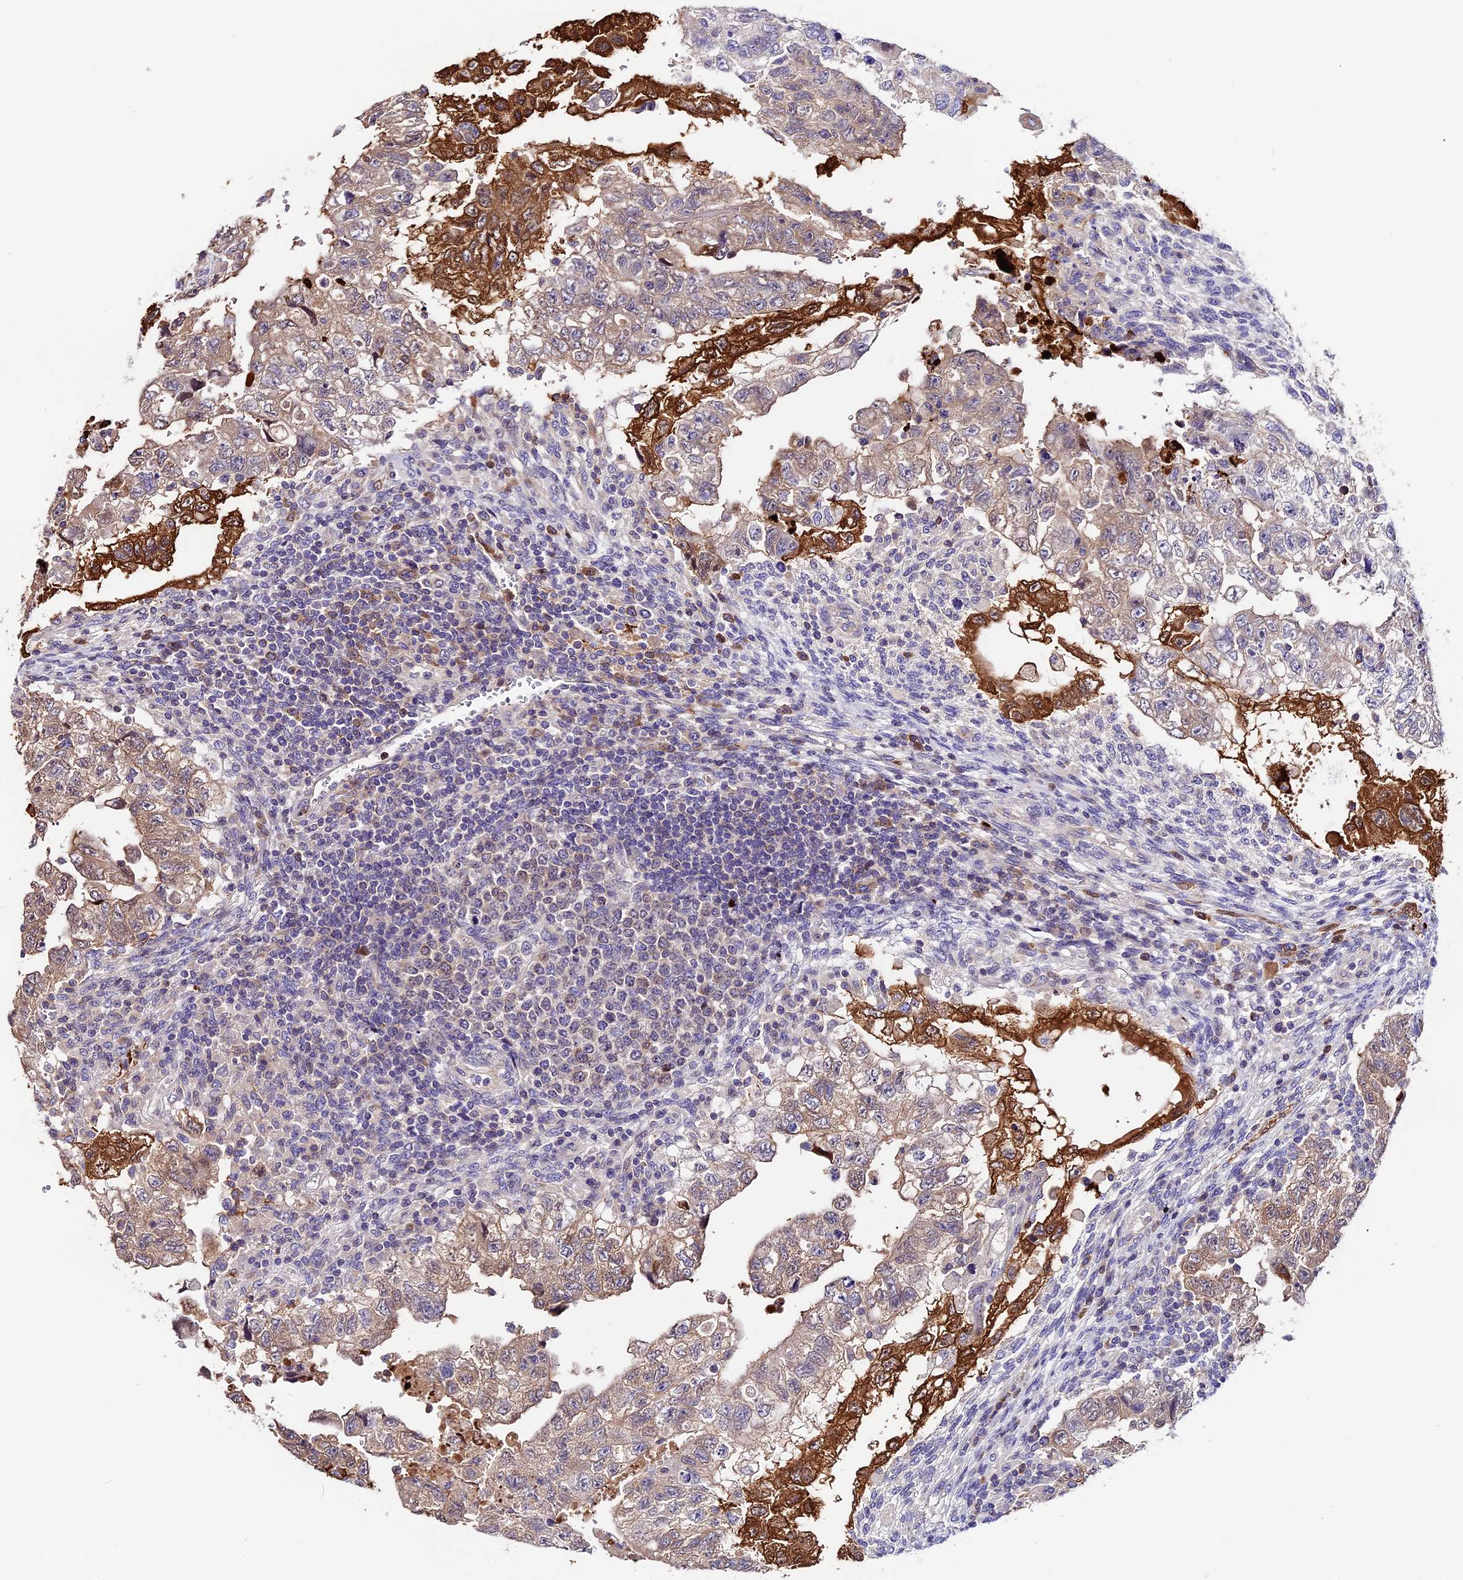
{"staining": {"intensity": "strong", "quantity": "<25%", "location": "cytoplasmic/membranous,nuclear"}, "tissue": "testis cancer", "cell_type": "Tumor cells", "image_type": "cancer", "snomed": [{"axis": "morphology", "description": "Carcinoma, Embryonal, NOS"}, {"axis": "topography", "description": "Testis"}], "caption": "Immunohistochemical staining of testis embryonal carcinoma reveals medium levels of strong cytoplasmic/membranous and nuclear protein staining in approximately <25% of tumor cells.", "gene": "MAP3K7CL", "patient": {"sex": "male", "age": 36}}